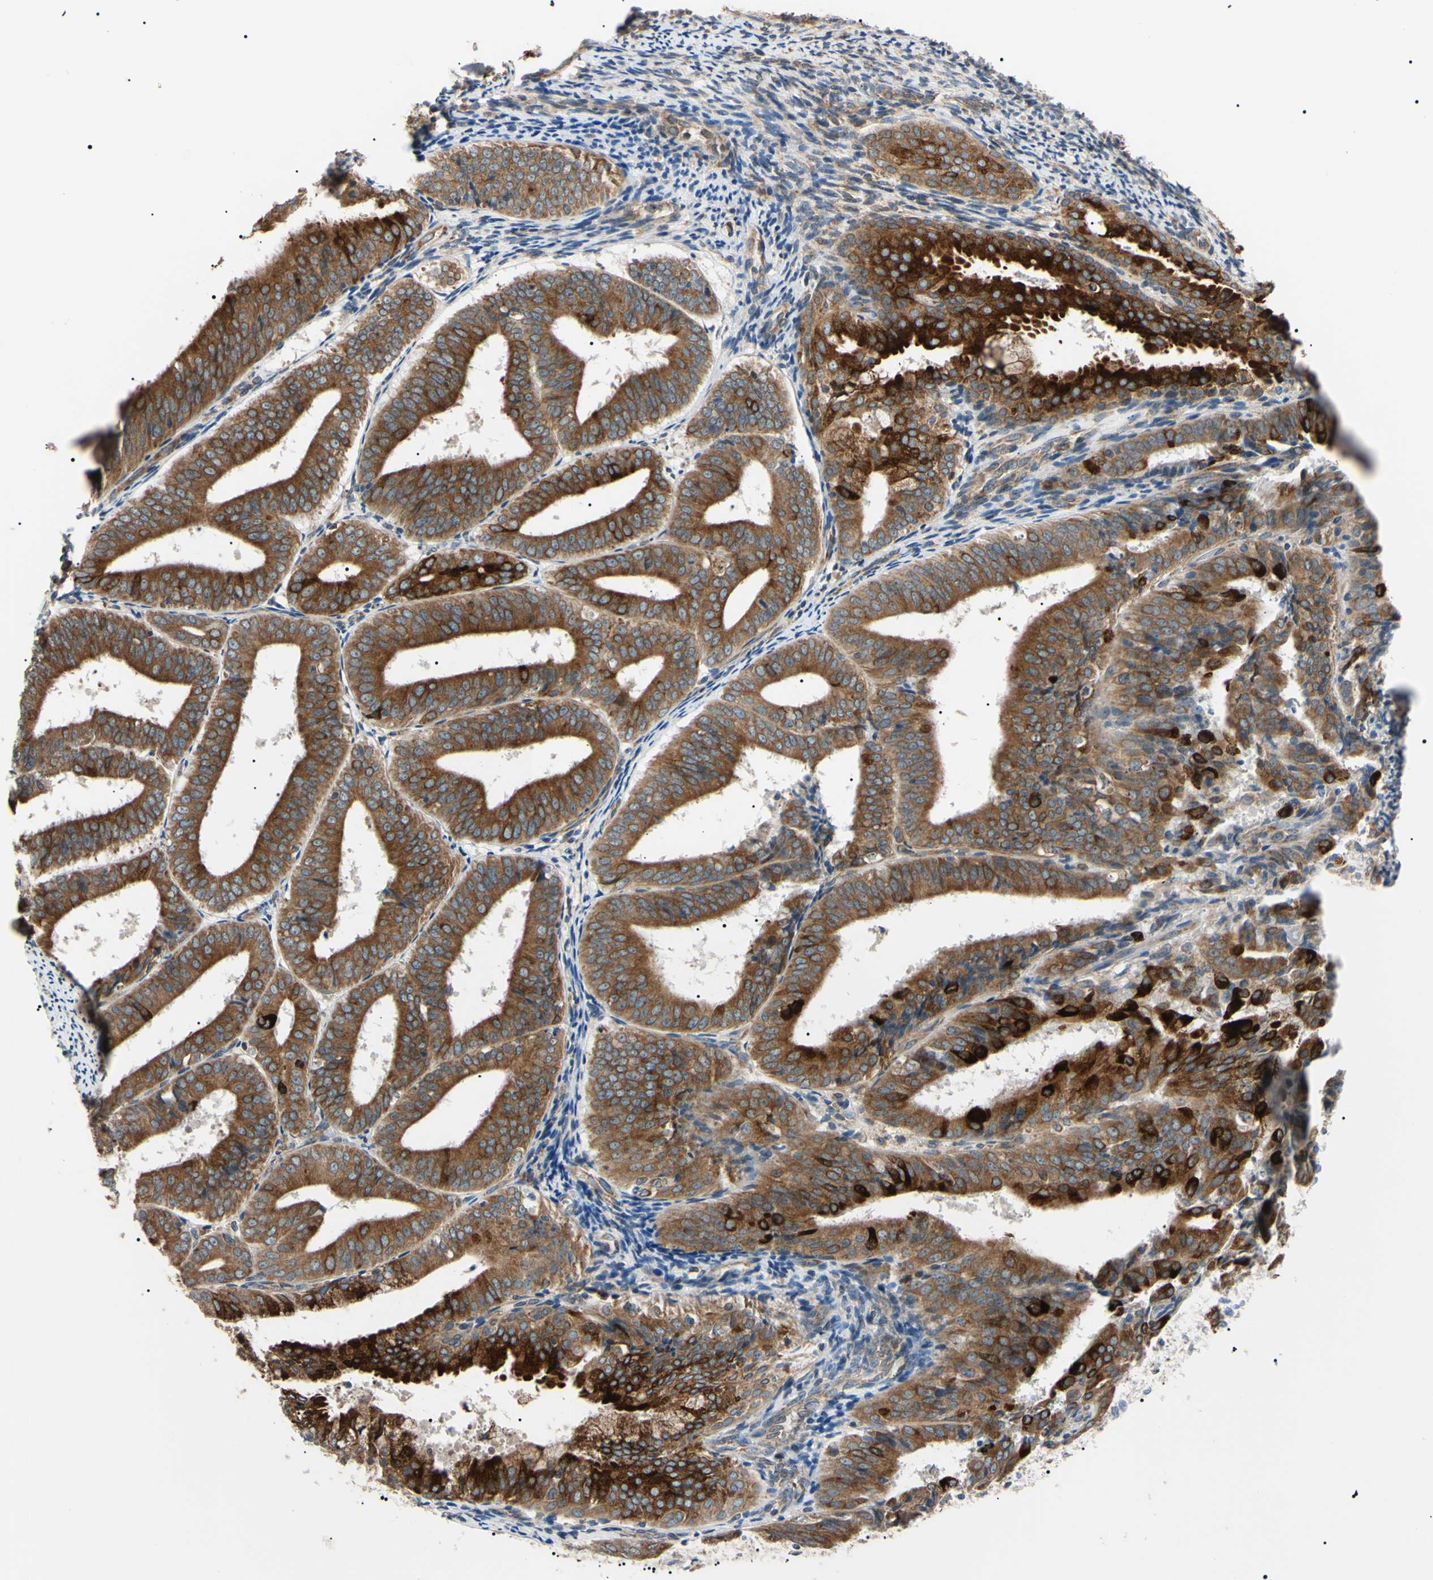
{"staining": {"intensity": "strong", "quantity": ">75%", "location": "cytoplasmic/membranous"}, "tissue": "endometrial cancer", "cell_type": "Tumor cells", "image_type": "cancer", "snomed": [{"axis": "morphology", "description": "Adenocarcinoma, NOS"}, {"axis": "topography", "description": "Endometrium"}], "caption": "The histopathology image reveals immunohistochemical staining of adenocarcinoma (endometrial). There is strong cytoplasmic/membranous positivity is seen in approximately >75% of tumor cells. (IHC, brightfield microscopy, high magnification).", "gene": "VAPA", "patient": {"sex": "female", "age": 63}}